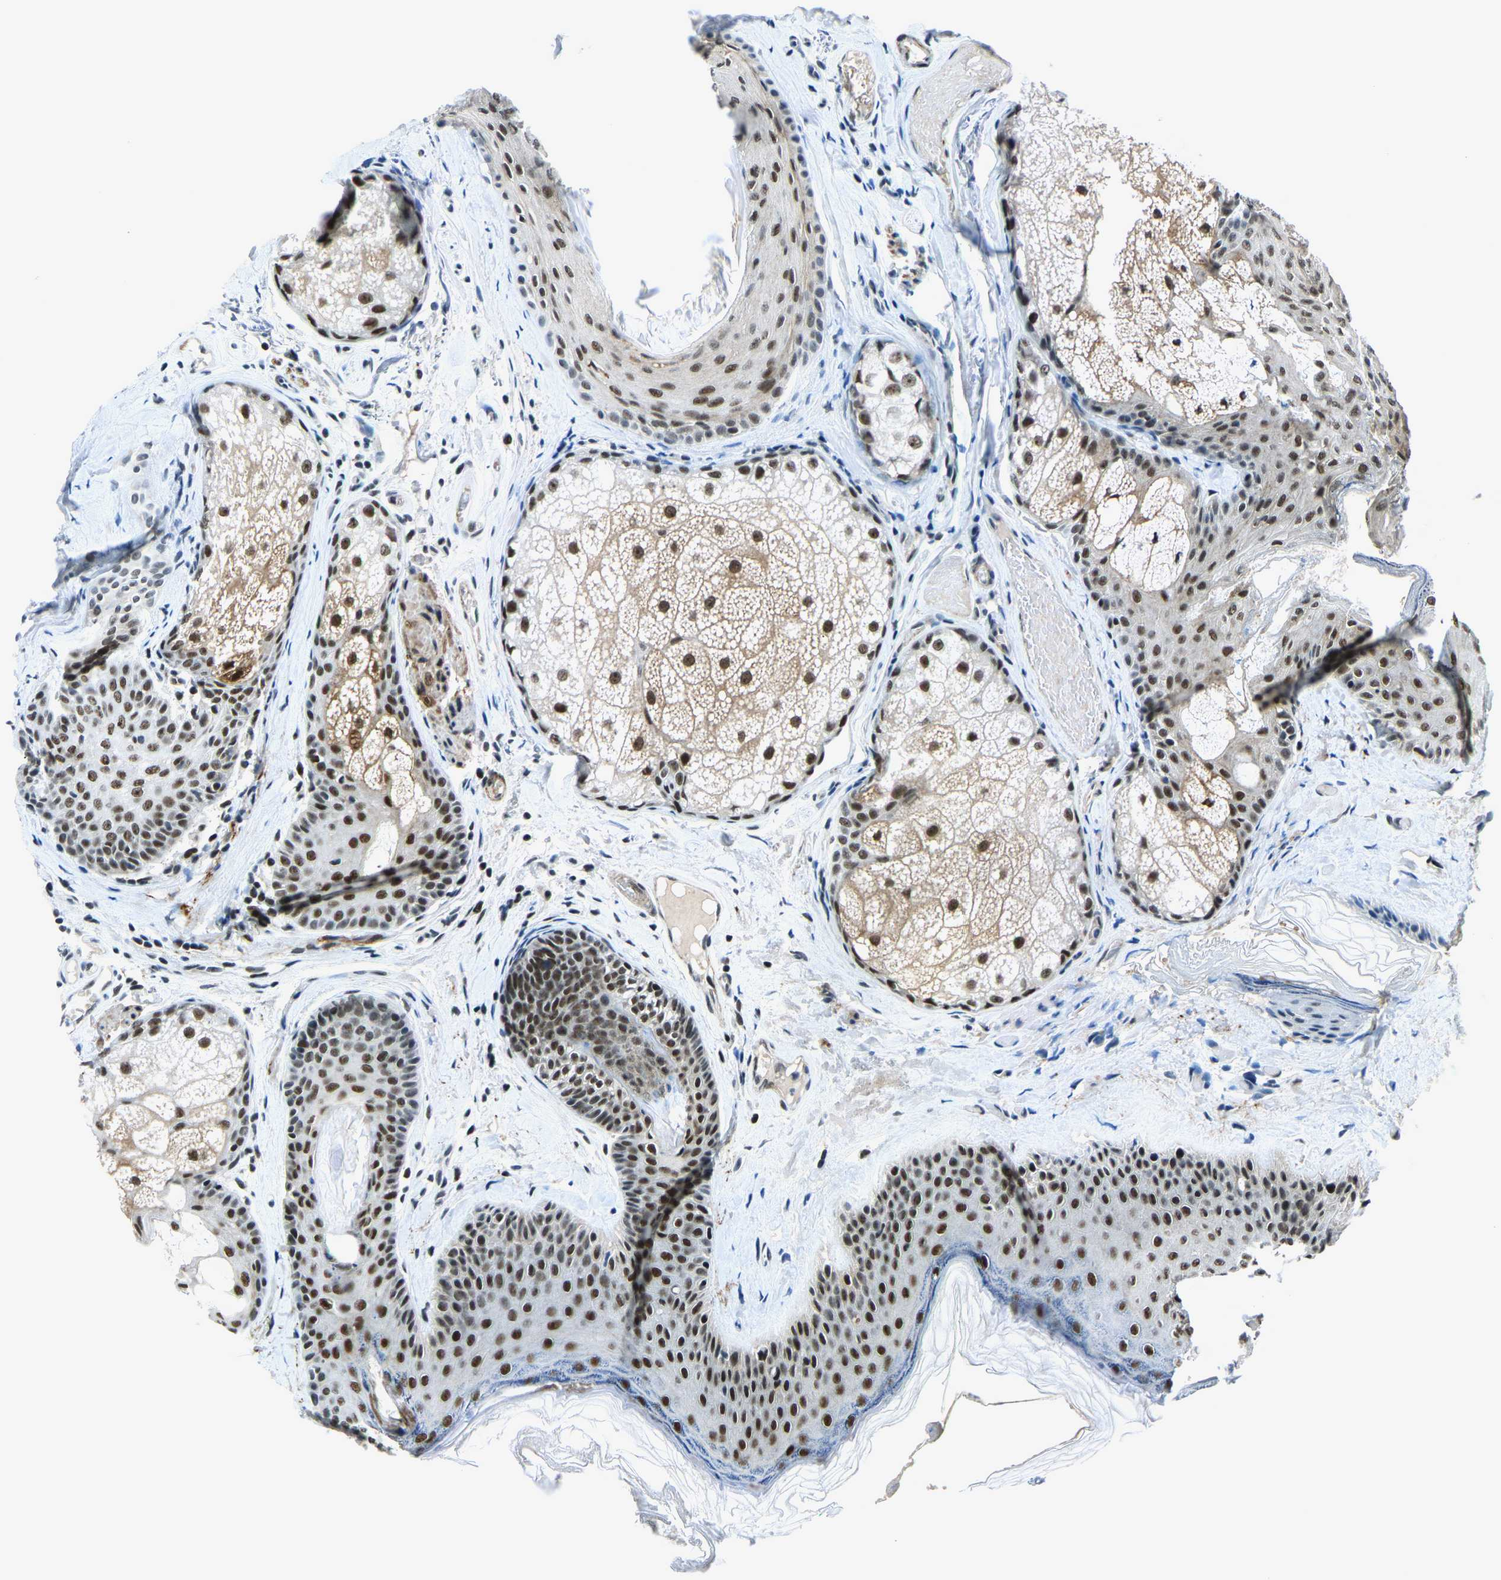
{"staining": {"intensity": "strong", "quantity": "25%-75%", "location": "nuclear"}, "tissue": "oral mucosa", "cell_type": "Squamous epithelial cells", "image_type": "normal", "snomed": [{"axis": "morphology", "description": "Normal tissue, NOS"}, {"axis": "topography", "description": "Skin"}, {"axis": "topography", "description": "Oral tissue"}], "caption": "Unremarkable oral mucosa exhibits strong nuclear positivity in about 25%-75% of squamous epithelial cells.", "gene": "PRCC", "patient": {"sex": "male", "age": 84}}